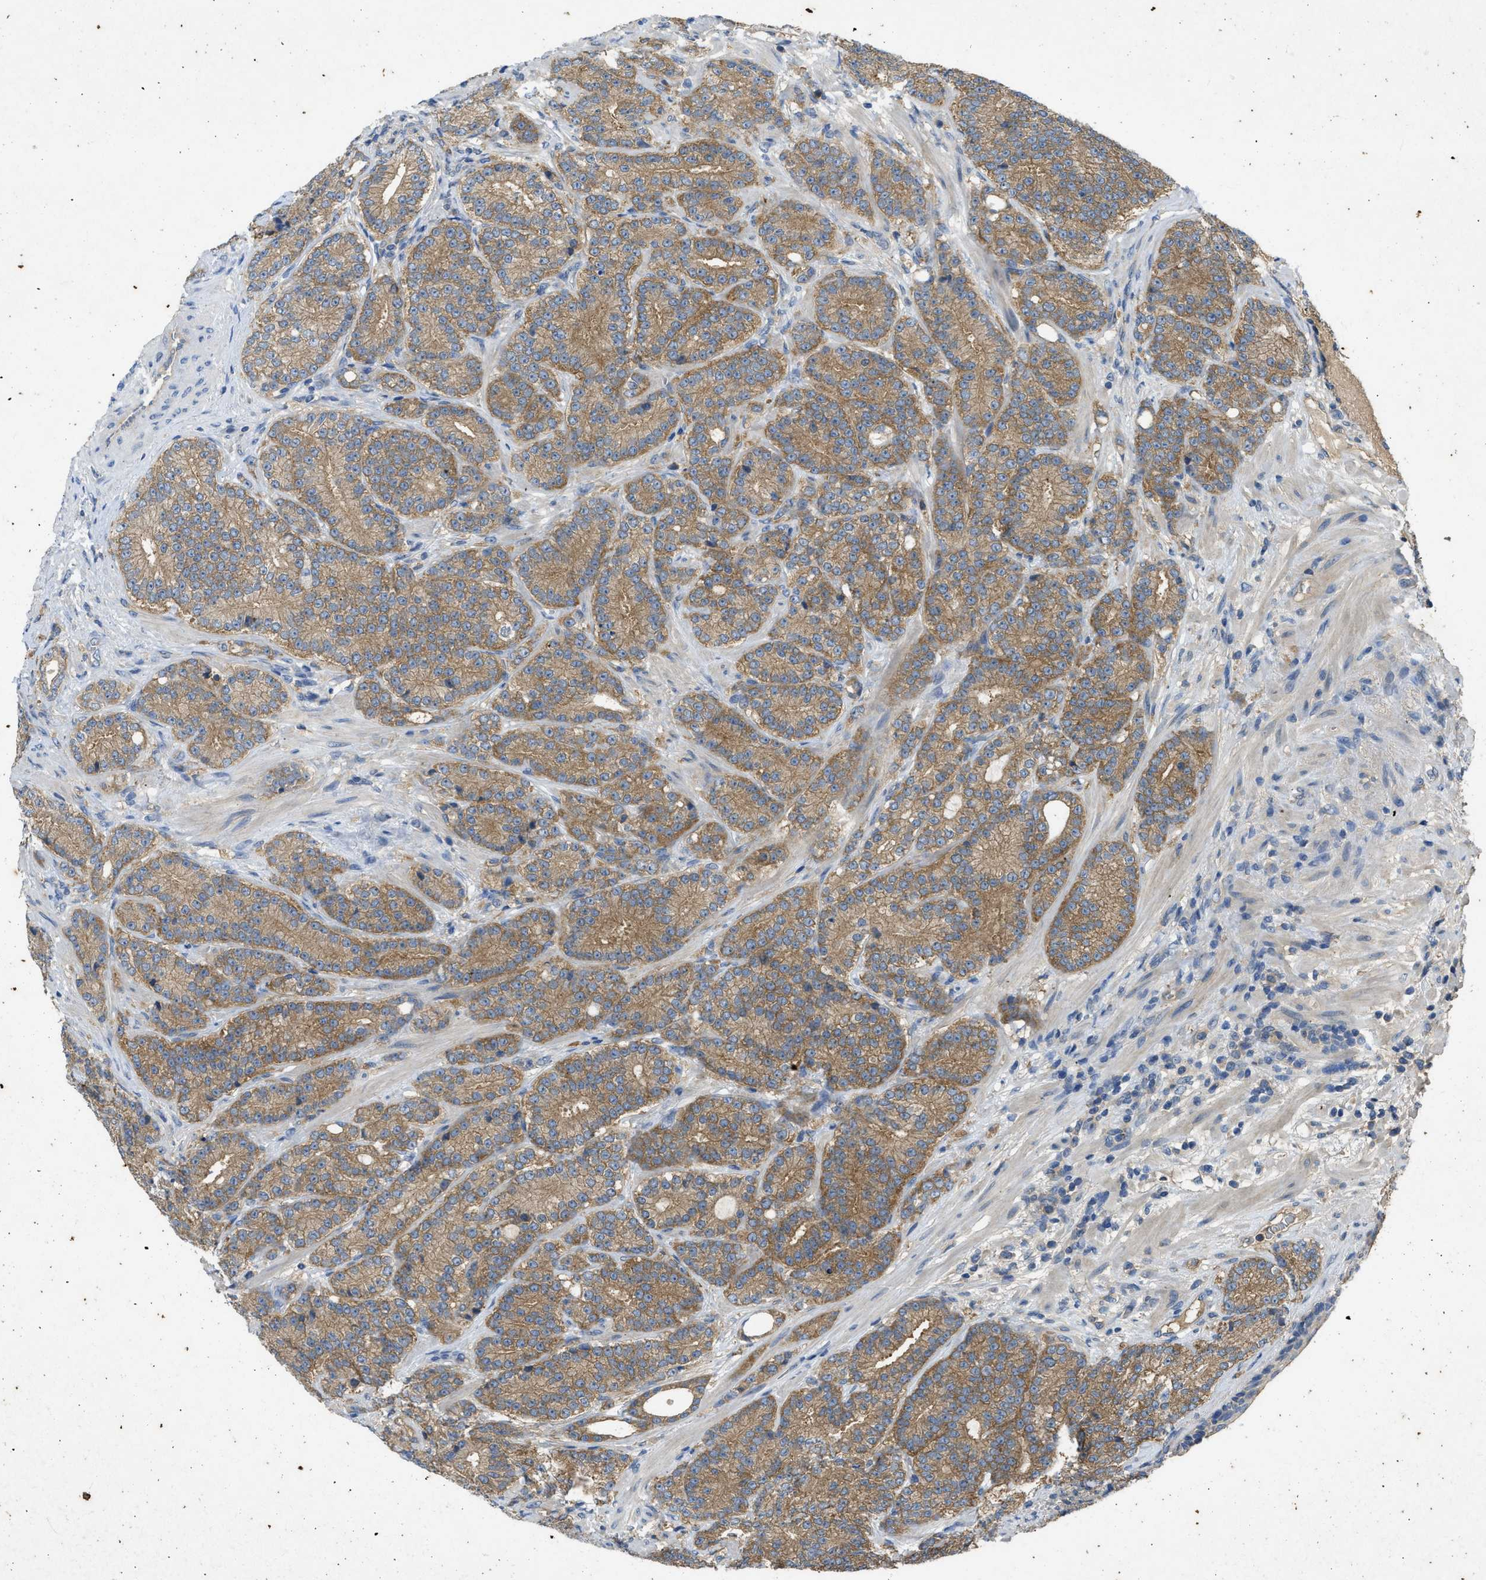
{"staining": {"intensity": "moderate", "quantity": ">75%", "location": "cytoplasmic/membranous"}, "tissue": "prostate cancer", "cell_type": "Tumor cells", "image_type": "cancer", "snomed": [{"axis": "morphology", "description": "Adenocarcinoma, High grade"}, {"axis": "topography", "description": "Prostate"}], "caption": "Protein expression analysis of prostate cancer demonstrates moderate cytoplasmic/membranous expression in approximately >75% of tumor cells. Immunohistochemistry stains the protein of interest in brown and the nuclei are stained blue.", "gene": "PPP3CA", "patient": {"sex": "male", "age": 61}}